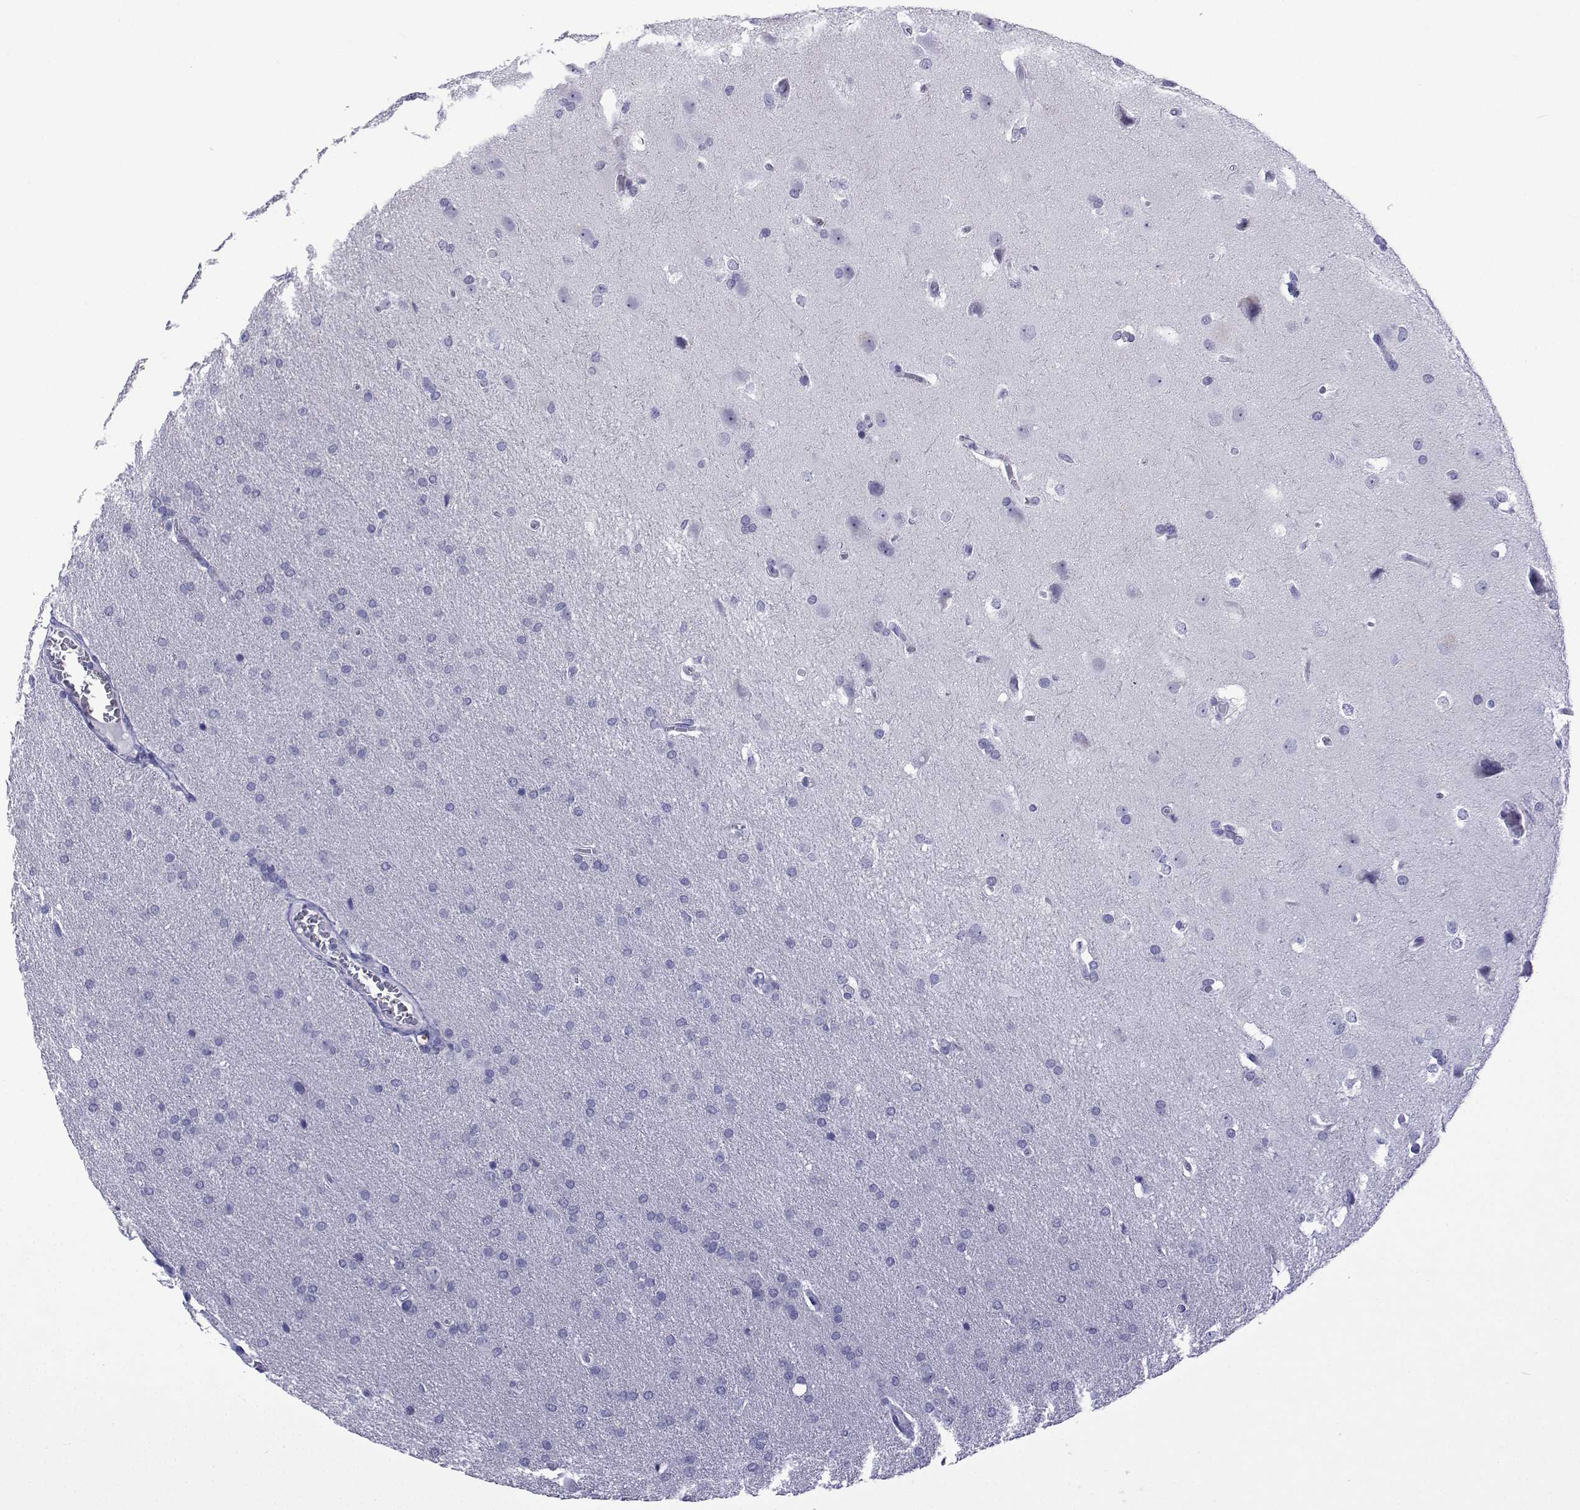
{"staining": {"intensity": "negative", "quantity": "none", "location": "none"}, "tissue": "glioma", "cell_type": "Tumor cells", "image_type": "cancer", "snomed": [{"axis": "morphology", "description": "Glioma, malignant, Low grade"}, {"axis": "topography", "description": "Brain"}], "caption": "Immunohistochemical staining of human glioma reveals no significant staining in tumor cells.", "gene": "ACTL7A", "patient": {"sex": "female", "age": 32}}